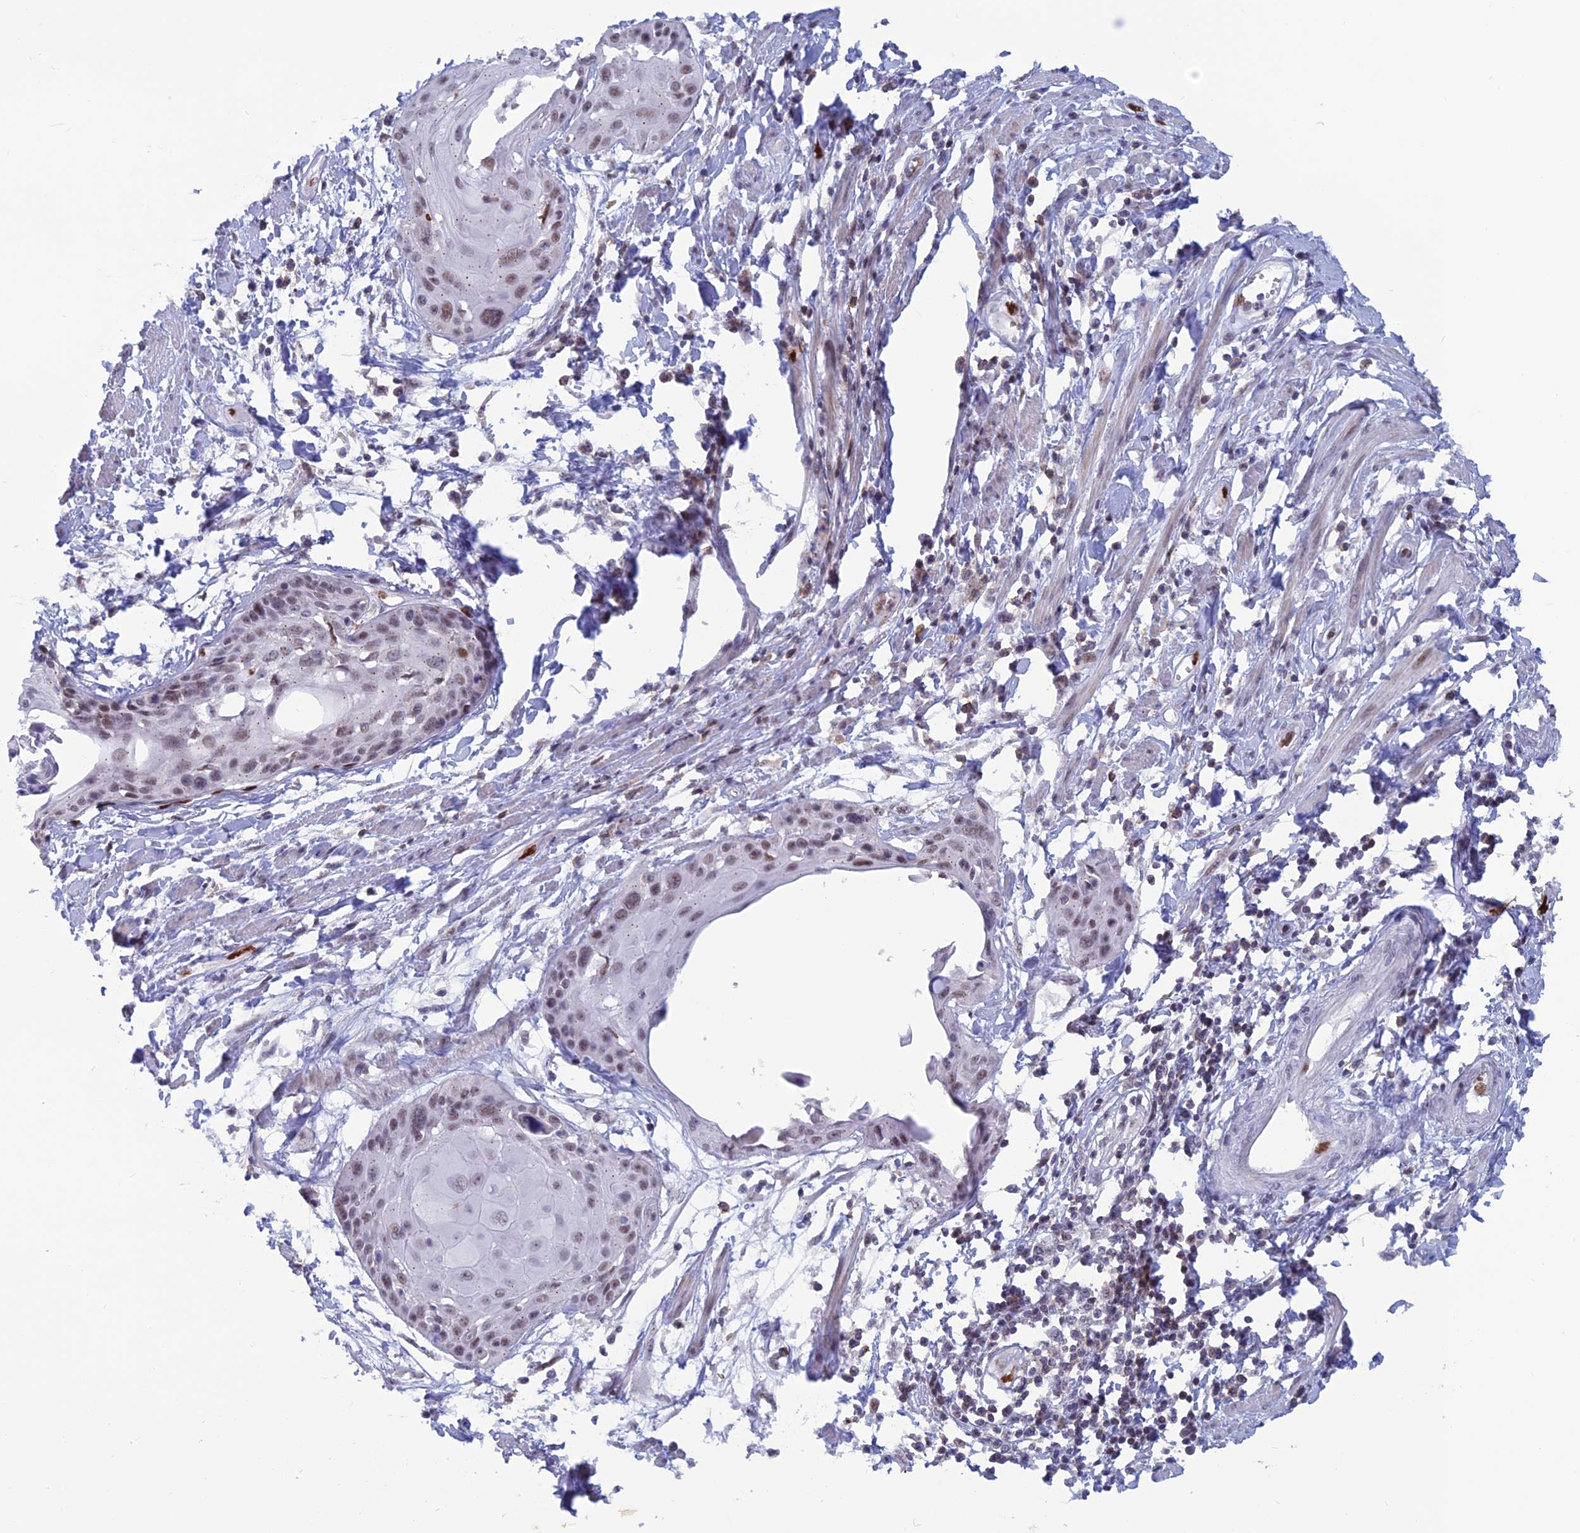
{"staining": {"intensity": "weak", "quantity": ">75%", "location": "nuclear"}, "tissue": "cervical cancer", "cell_type": "Tumor cells", "image_type": "cancer", "snomed": [{"axis": "morphology", "description": "Squamous cell carcinoma, NOS"}, {"axis": "topography", "description": "Cervix"}], "caption": "There is low levels of weak nuclear staining in tumor cells of cervical cancer, as demonstrated by immunohistochemical staining (brown color).", "gene": "NOL4L", "patient": {"sex": "female", "age": 57}}